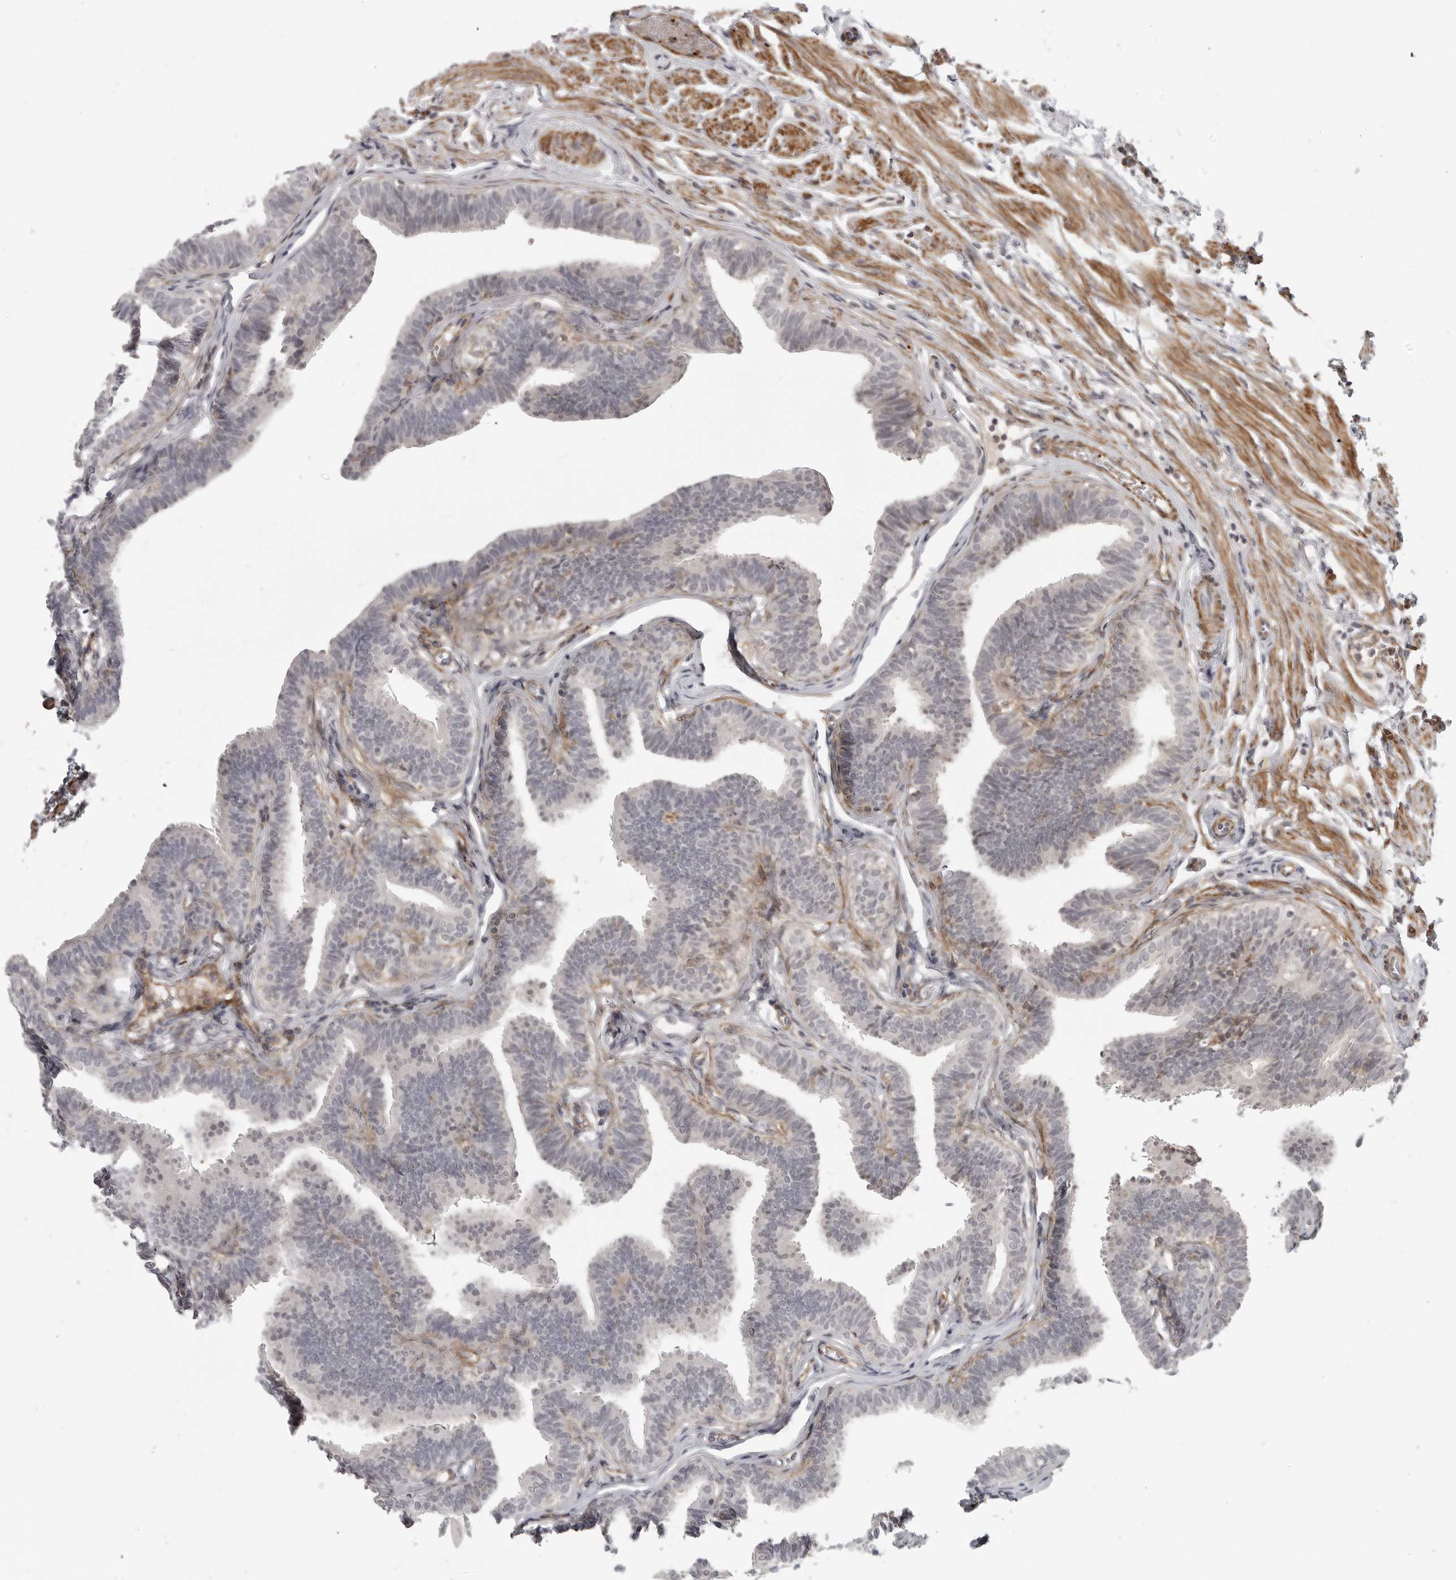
{"staining": {"intensity": "negative", "quantity": "none", "location": "none"}, "tissue": "fallopian tube", "cell_type": "Glandular cells", "image_type": "normal", "snomed": [{"axis": "morphology", "description": "Normal tissue, NOS"}, {"axis": "topography", "description": "Fallopian tube"}, {"axis": "topography", "description": "Ovary"}], "caption": "This is an IHC photomicrograph of unremarkable human fallopian tube. There is no expression in glandular cells.", "gene": "TUT4", "patient": {"sex": "female", "age": 23}}